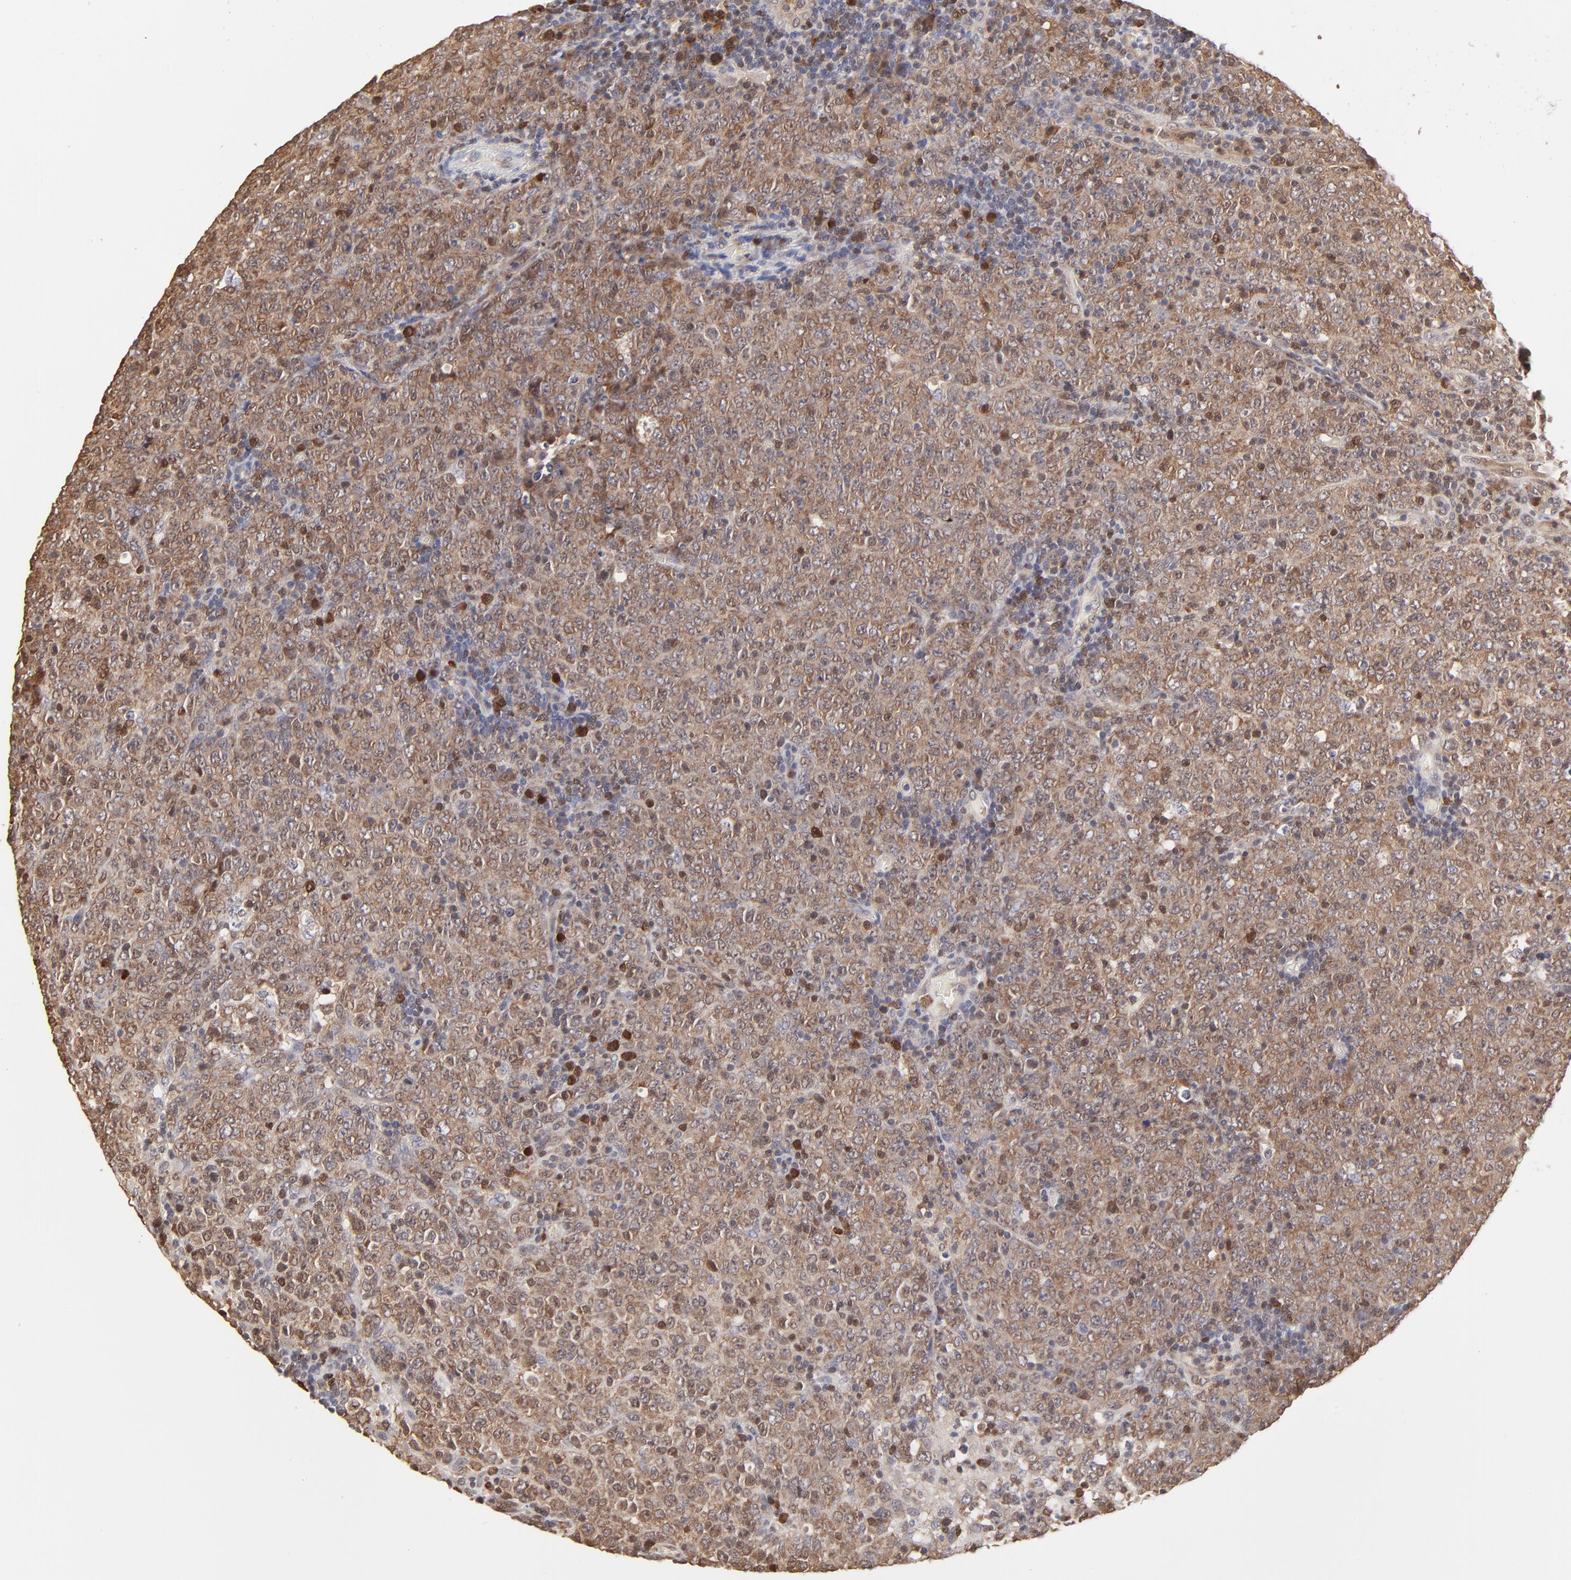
{"staining": {"intensity": "moderate", "quantity": "<25%", "location": "cytoplasmic/membranous"}, "tissue": "lymphoma", "cell_type": "Tumor cells", "image_type": "cancer", "snomed": [{"axis": "morphology", "description": "Malignant lymphoma, non-Hodgkin's type, High grade"}, {"axis": "topography", "description": "Tonsil"}], "caption": "Immunohistochemistry (IHC) micrograph of human lymphoma stained for a protein (brown), which displays low levels of moderate cytoplasmic/membranous staining in approximately <25% of tumor cells.", "gene": "CASP3", "patient": {"sex": "female", "age": 36}}